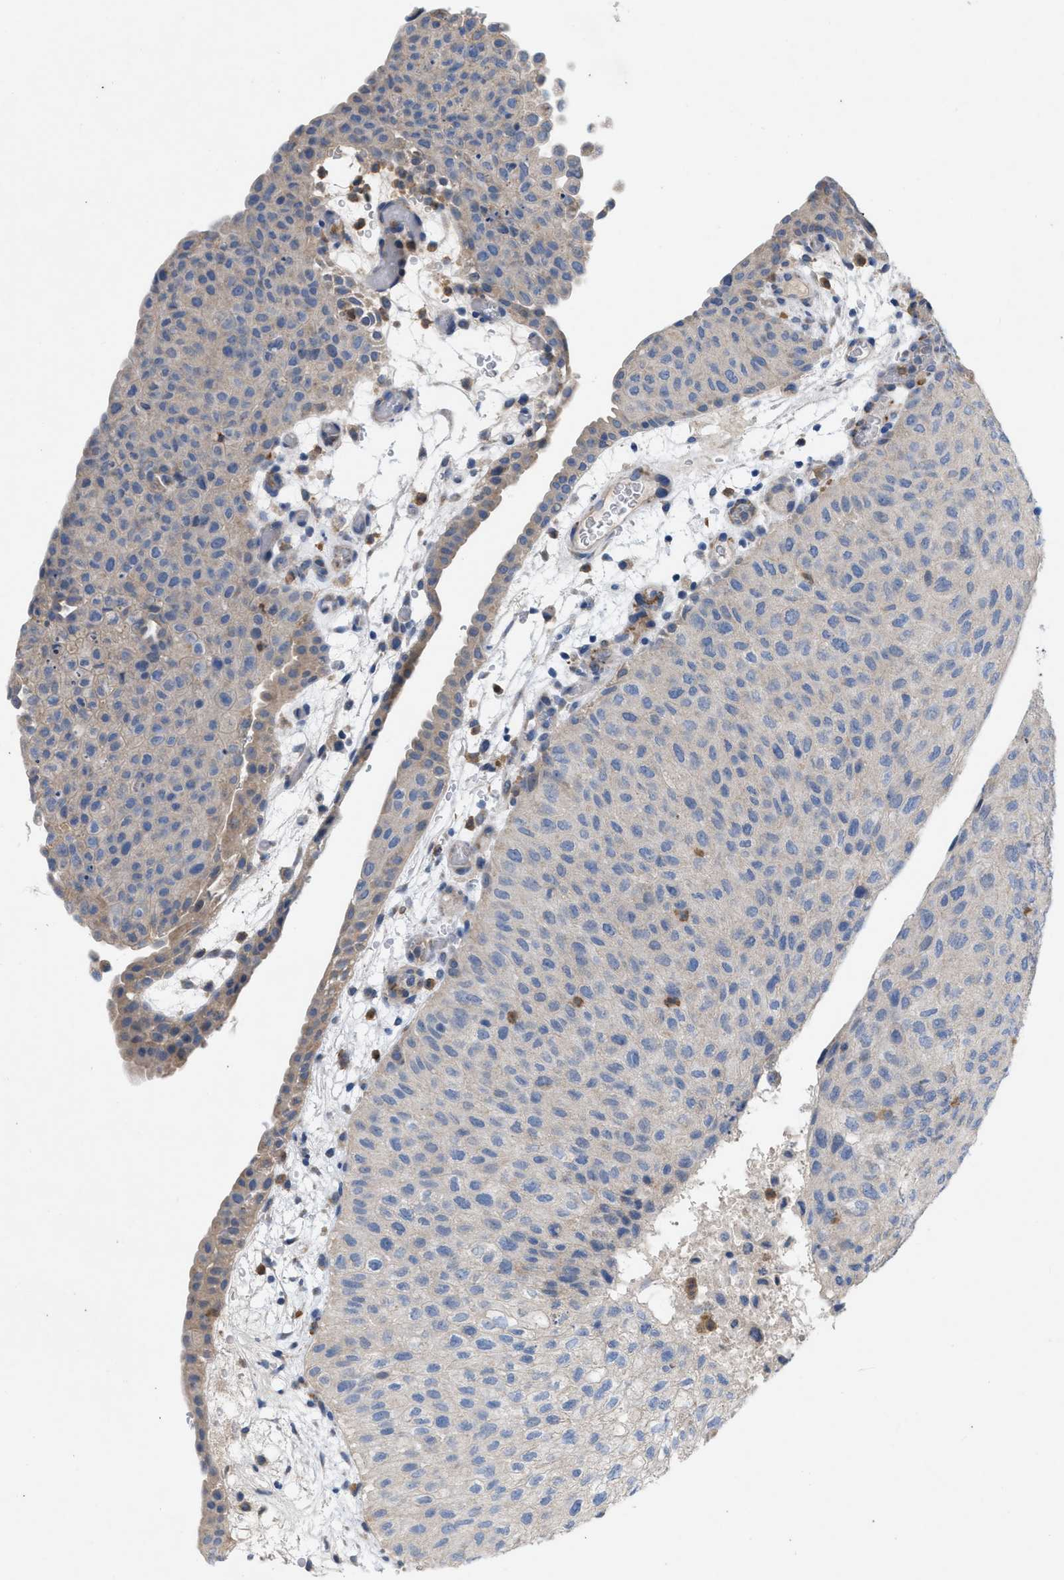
{"staining": {"intensity": "weak", "quantity": "<25%", "location": "cytoplasmic/membranous"}, "tissue": "urothelial cancer", "cell_type": "Tumor cells", "image_type": "cancer", "snomed": [{"axis": "morphology", "description": "Urothelial carcinoma, Low grade"}, {"axis": "morphology", "description": "Urothelial carcinoma, High grade"}, {"axis": "topography", "description": "Urinary bladder"}], "caption": "A high-resolution image shows immunohistochemistry (IHC) staining of high-grade urothelial carcinoma, which shows no significant staining in tumor cells.", "gene": "PLPPR5", "patient": {"sex": "male", "age": 35}}